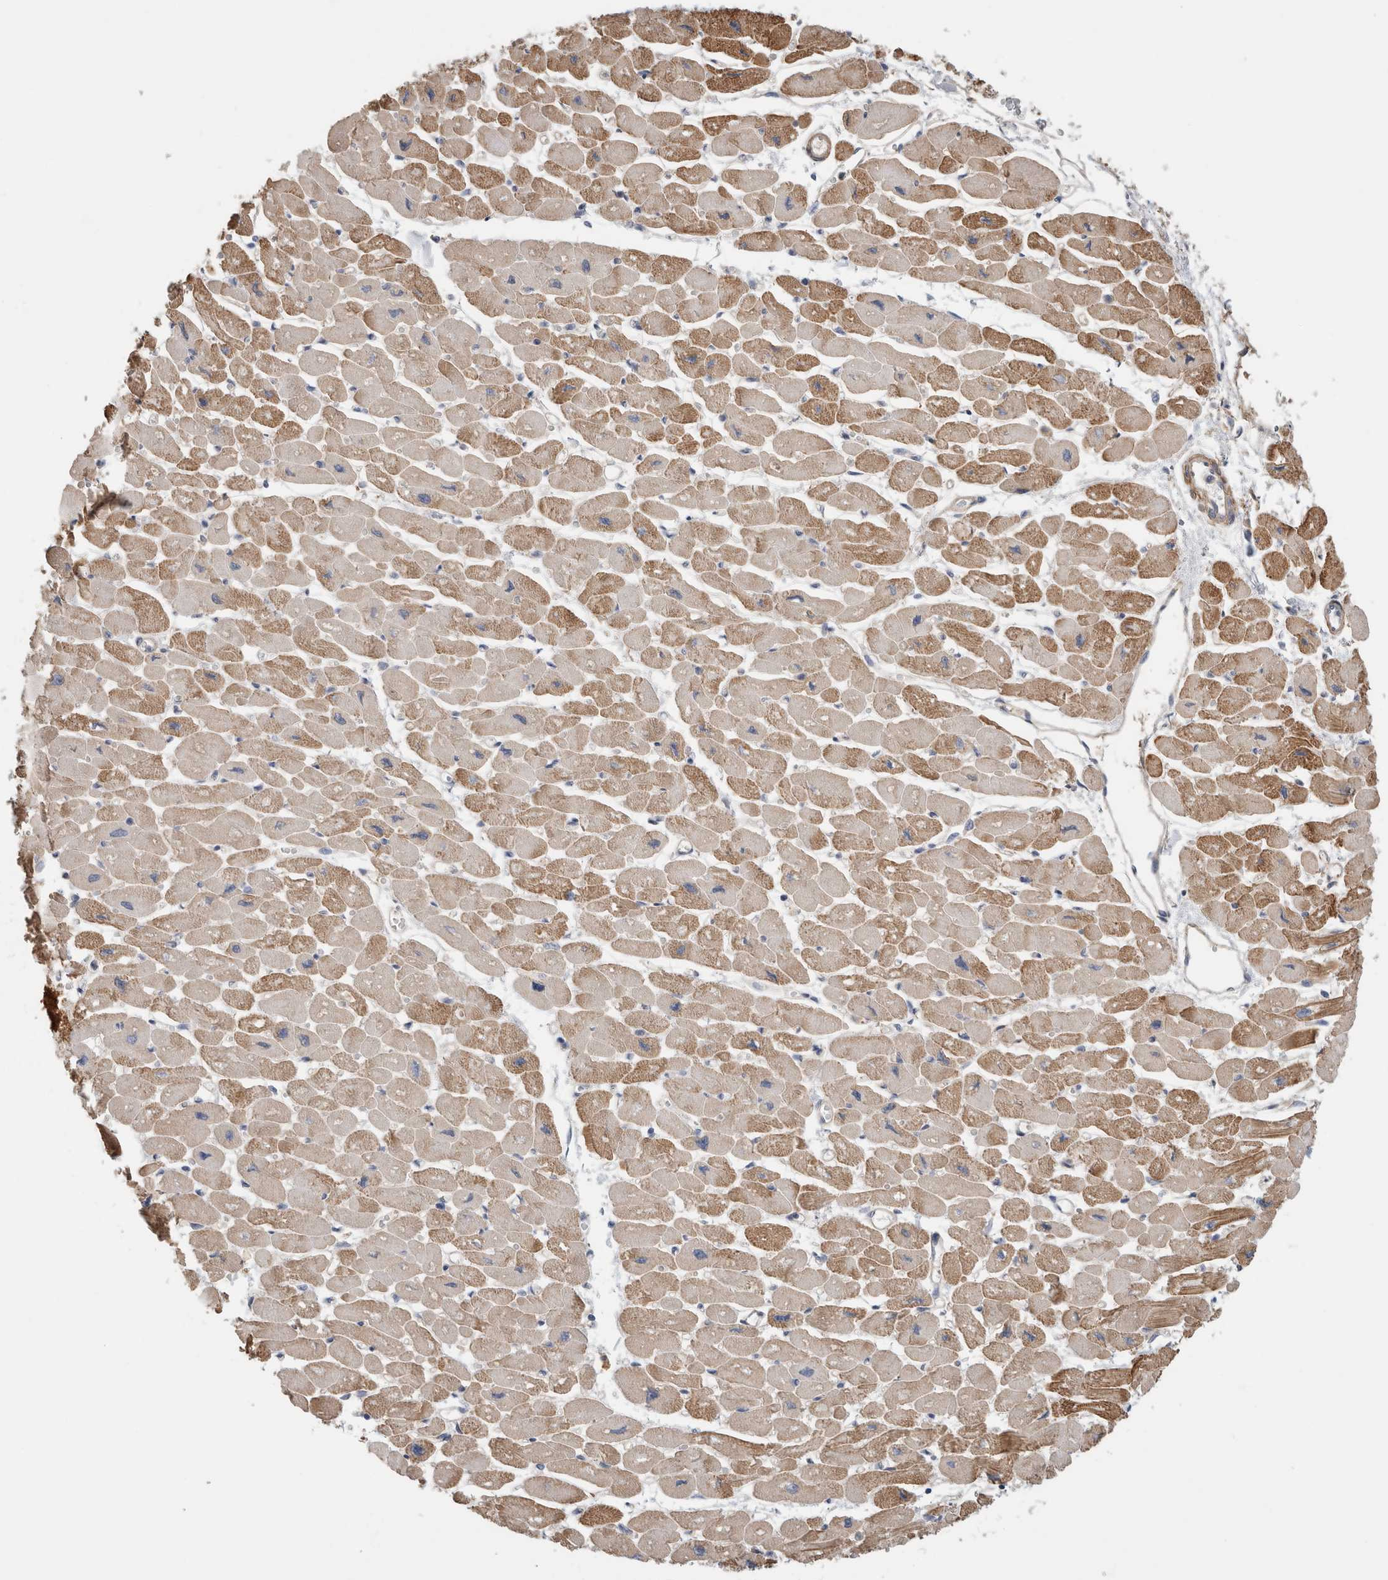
{"staining": {"intensity": "moderate", "quantity": ">75%", "location": "cytoplasmic/membranous"}, "tissue": "heart muscle", "cell_type": "Cardiomyocytes", "image_type": "normal", "snomed": [{"axis": "morphology", "description": "Normal tissue, NOS"}, {"axis": "topography", "description": "Heart"}], "caption": "Immunohistochemical staining of unremarkable heart muscle exhibits >75% levels of moderate cytoplasmic/membranous protein expression in approximately >75% of cardiomyocytes.", "gene": "CFI", "patient": {"sex": "female", "age": 54}}